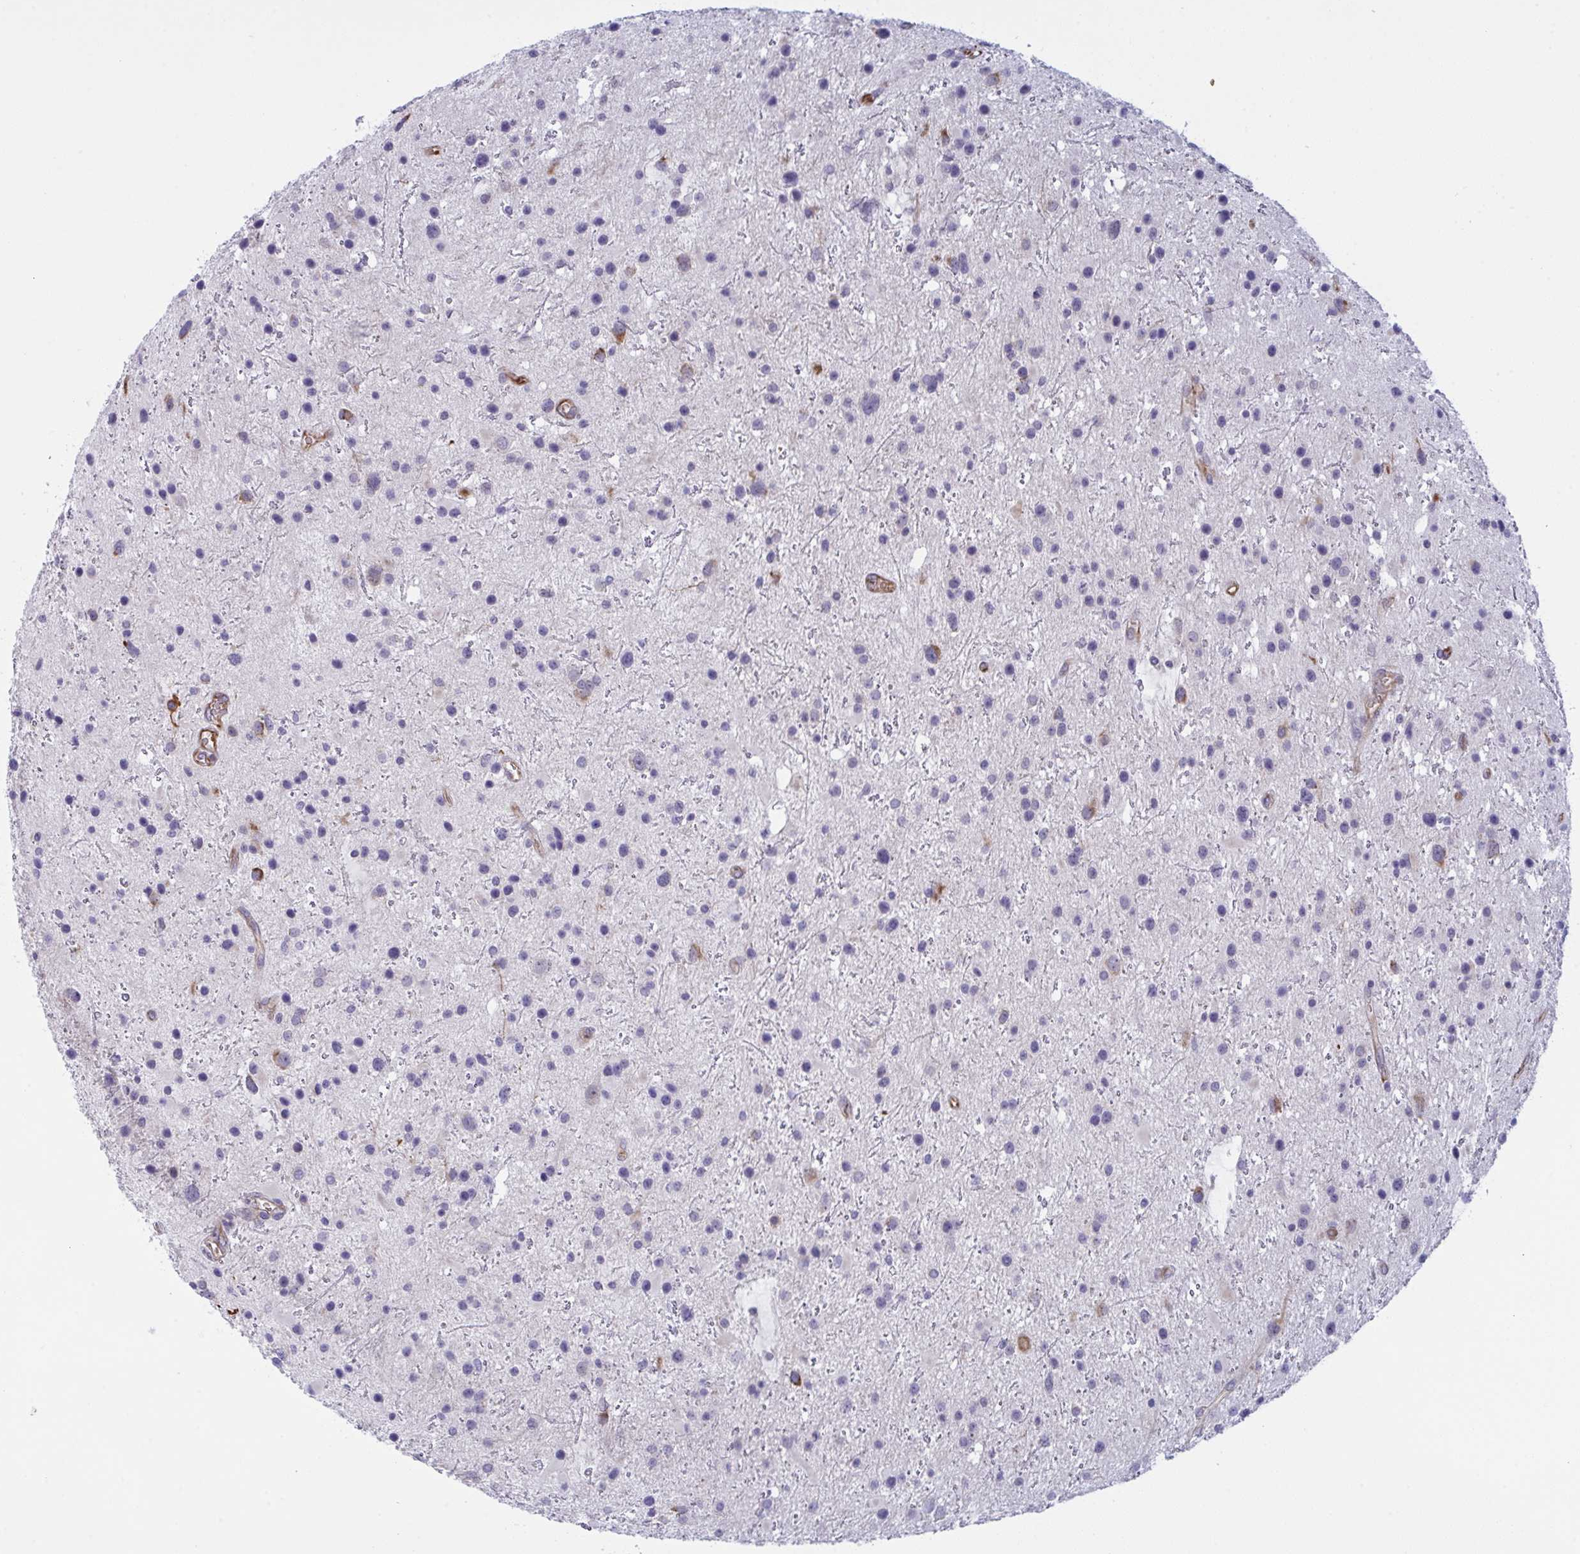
{"staining": {"intensity": "negative", "quantity": "none", "location": "none"}, "tissue": "glioma", "cell_type": "Tumor cells", "image_type": "cancer", "snomed": [{"axis": "morphology", "description": "Glioma, malignant, Low grade"}, {"axis": "topography", "description": "Brain"}], "caption": "The immunohistochemistry (IHC) micrograph has no significant positivity in tumor cells of glioma tissue.", "gene": "DCBLD1", "patient": {"sex": "female", "age": 32}}